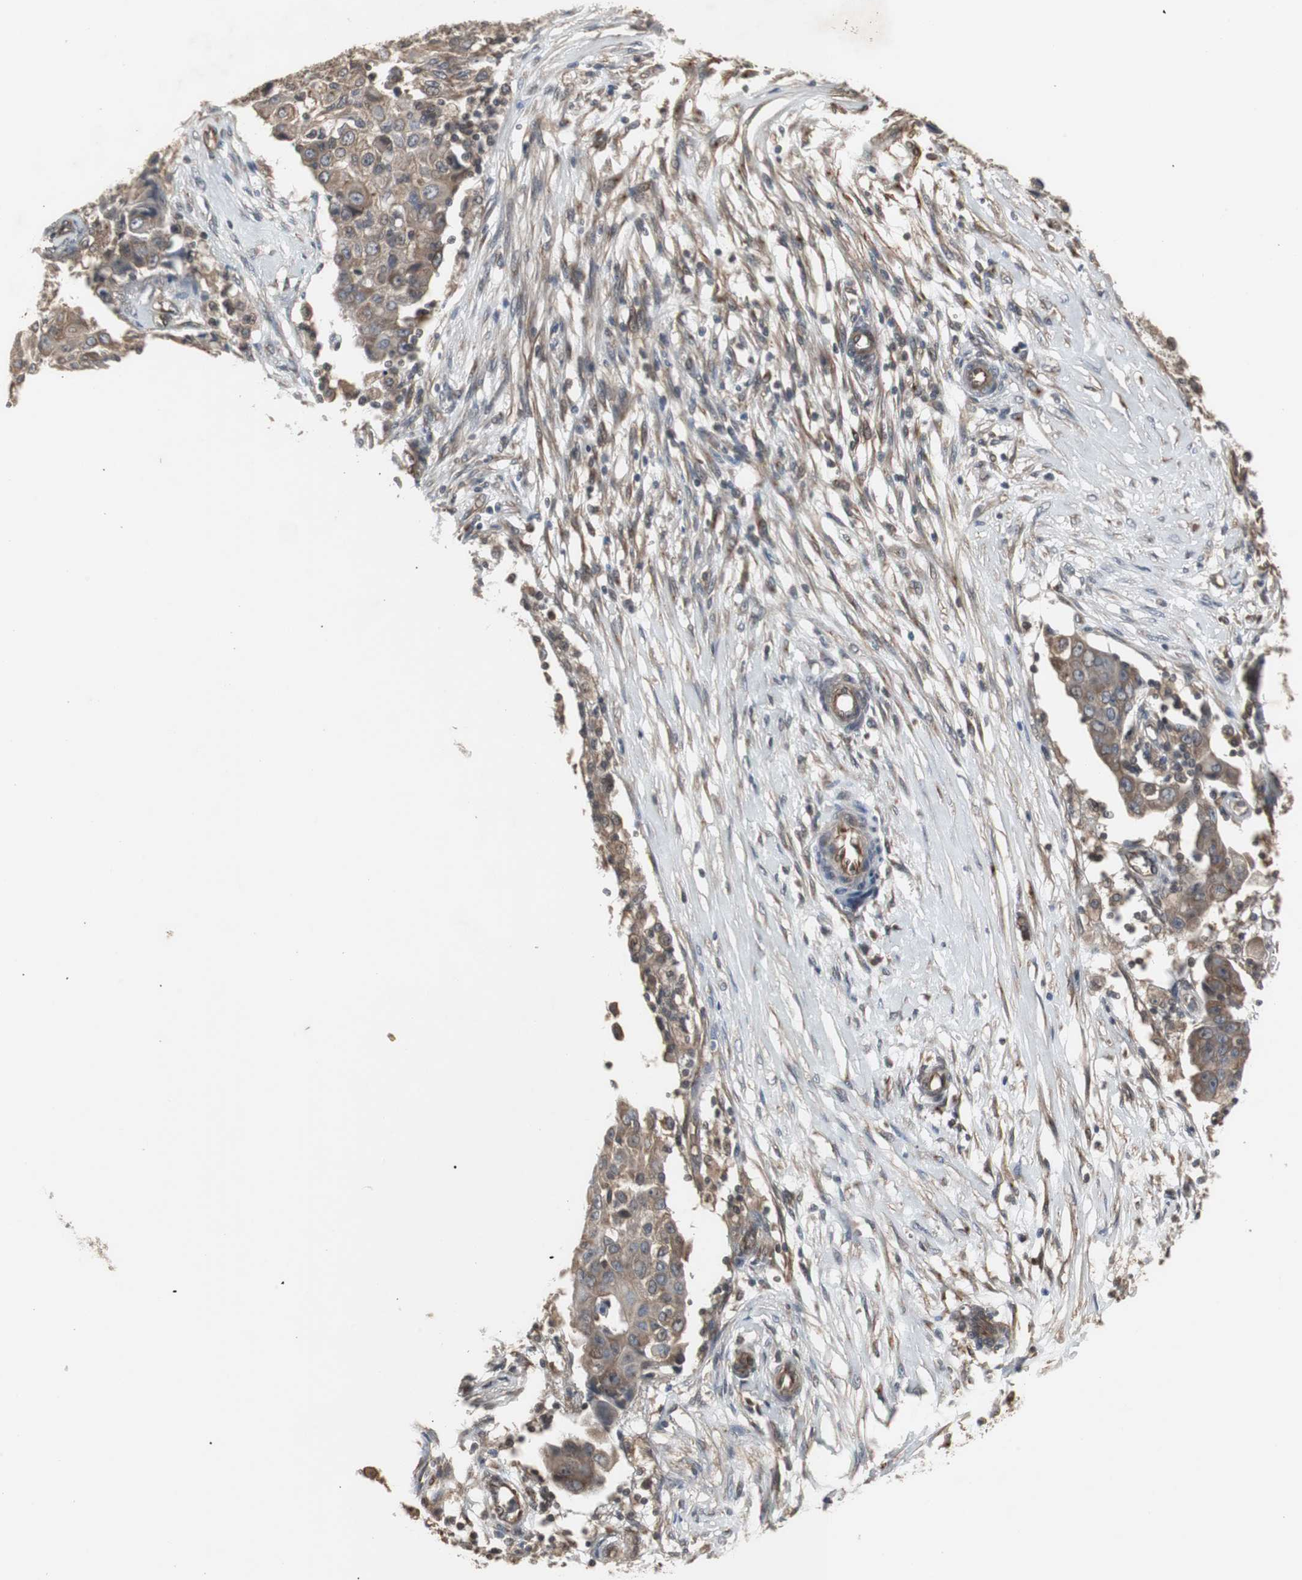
{"staining": {"intensity": "weak", "quantity": ">75%", "location": "cytoplasmic/membranous"}, "tissue": "ovarian cancer", "cell_type": "Tumor cells", "image_type": "cancer", "snomed": [{"axis": "morphology", "description": "Carcinoma, endometroid"}, {"axis": "topography", "description": "Ovary"}], "caption": "Immunohistochemistry (IHC) histopathology image of human ovarian cancer stained for a protein (brown), which reveals low levels of weak cytoplasmic/membranous positivity in about >75% of tumor cells.", "gene": "ATP2B2", "patient": {"sex": "female", "age": 42}}